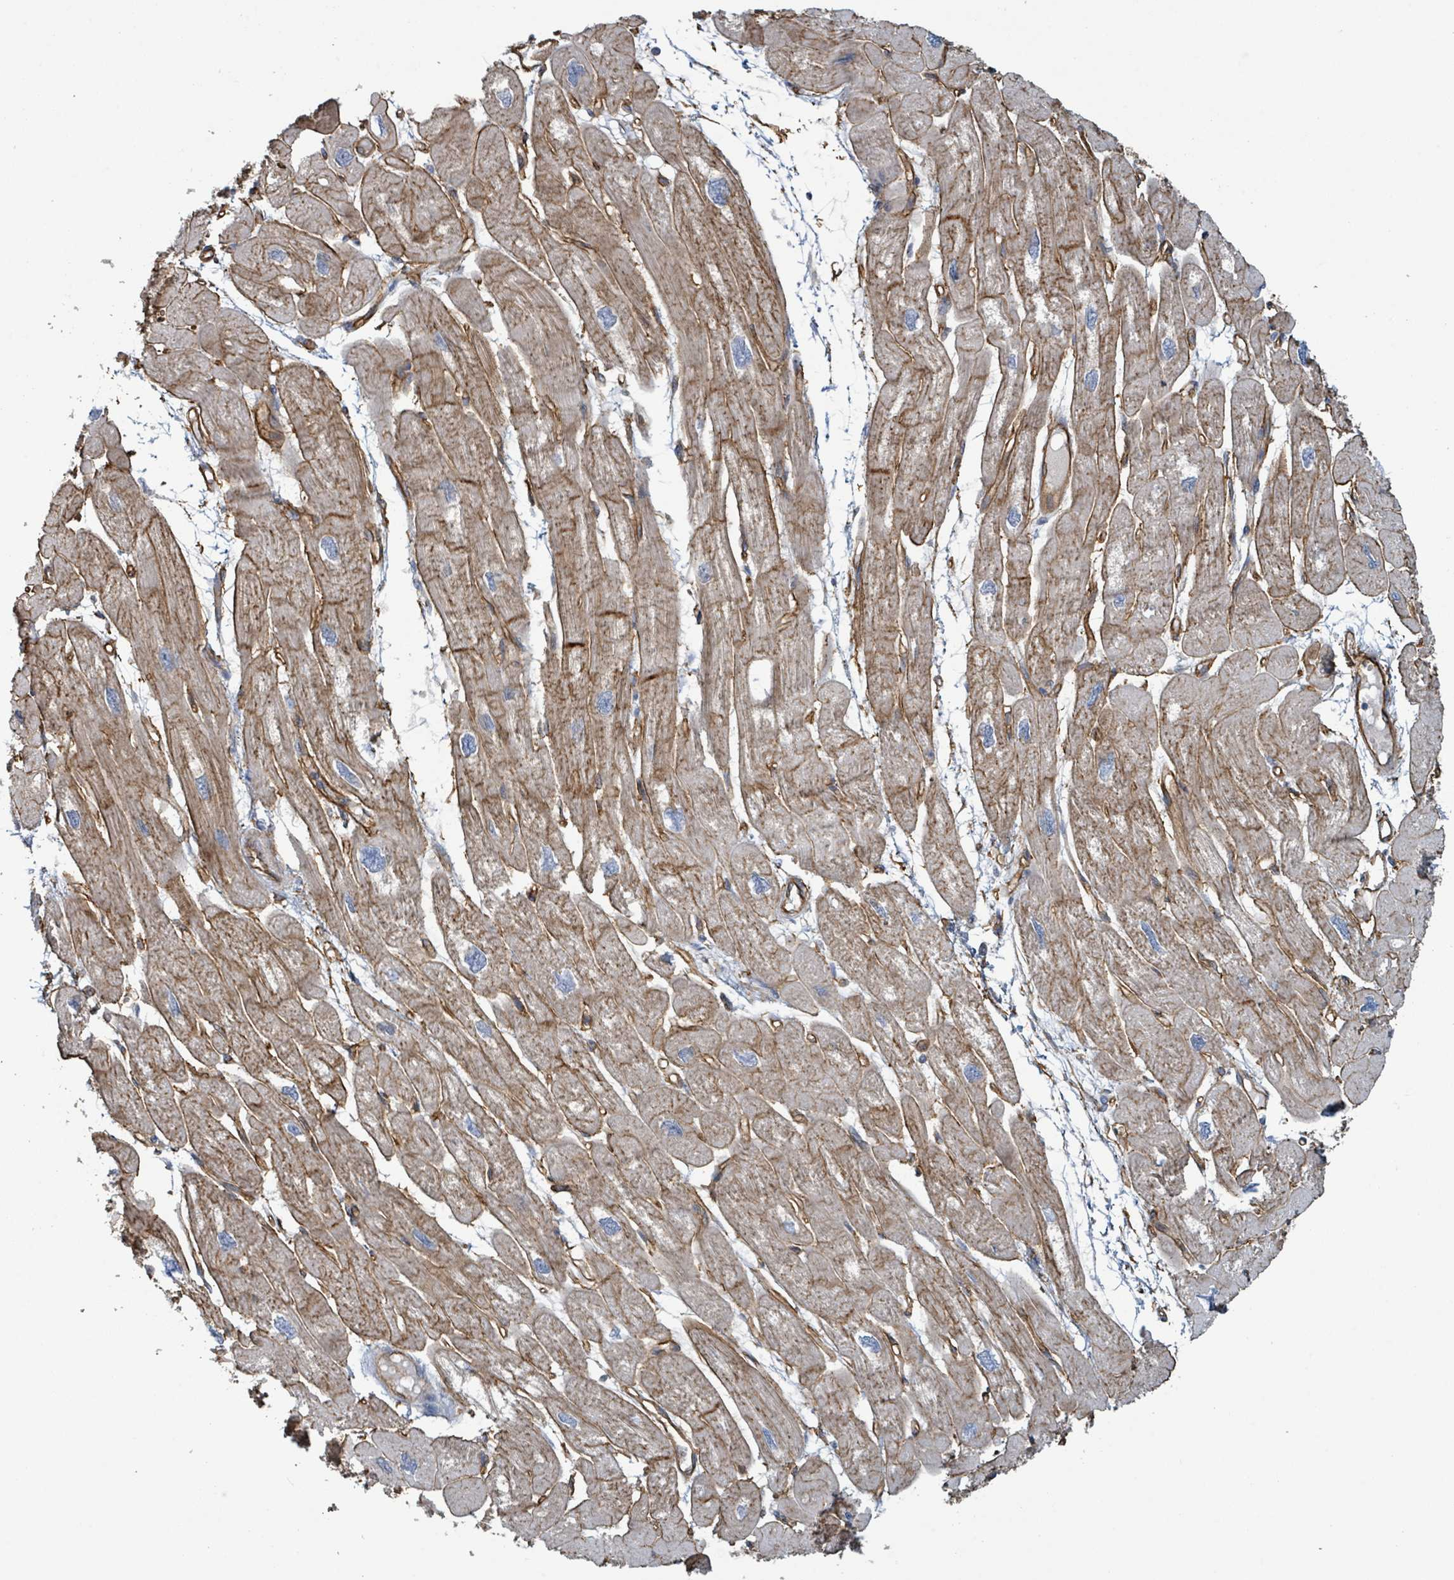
{"staining": {"intensity": "moderate", "quantity": ">75%", "location": "cytoplasmic/membranous"}, "tissue": "heart muscle", "cell_type": "Cardiomyocytes", "image_type": "normal", "snomed": [{"axis": "morphology", "description": "Normal tissue, NOS"}, {"axis": "topography", "description": "Heart"}], "caption": "Immunohistochemistry staining of unremarkable heart muscle, which demonstrates medium levels of moderate cytoplasmic/membranous positivity in approximately >75% of cardiomyocytes indicating moderate cytoplasmic/membranous protein staining. The staining was performed using DAB (3,3'-diaminobenzidine) (brown) for protein detection and nuclei were counterstained in hematoxylin (blue).", "gene": "LDOC1", "patient": {"sex": "male", "age": 42}}